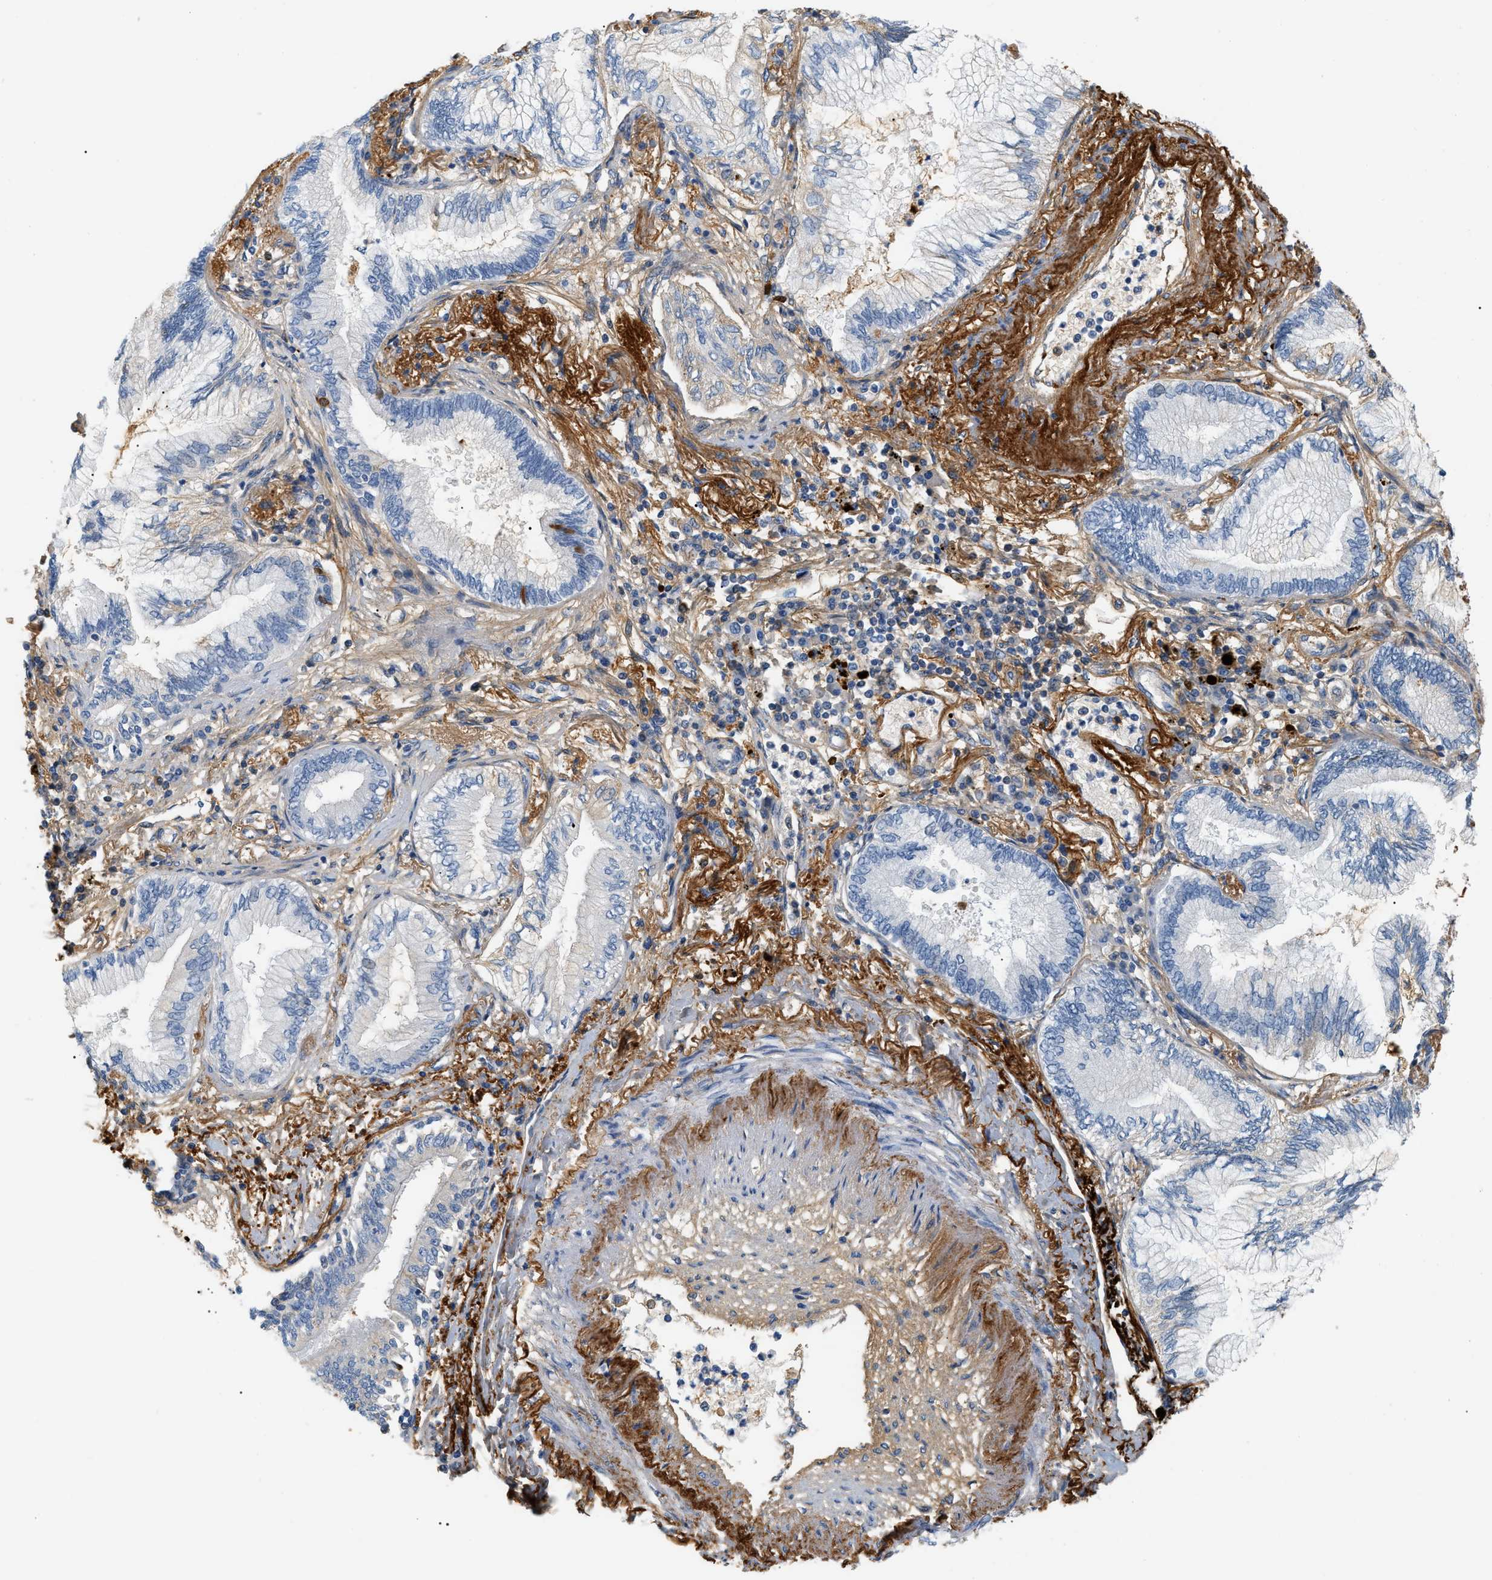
{"staining": {"intensity": "negative", "quantity": "none", "location": "none"}, "tissue": "lung cancer", "cell_type": "Tumor cells", "image_type": "cancer", "snomed": [{"axis": "morphology", "description": "Normal tissue, NOS"}, {"axis": "morphology", "description": "Adenocarcinoma, NOS"}, {"axis": "topography", "description": "Bronchus"}, {"axis": "topography", "description": "Lung"}], "caption": "Protein analysis of lung cancer displays no significant staining in tumor cells.", "gene": "CFH", "patient": {"sex": "female", "age": 70}}